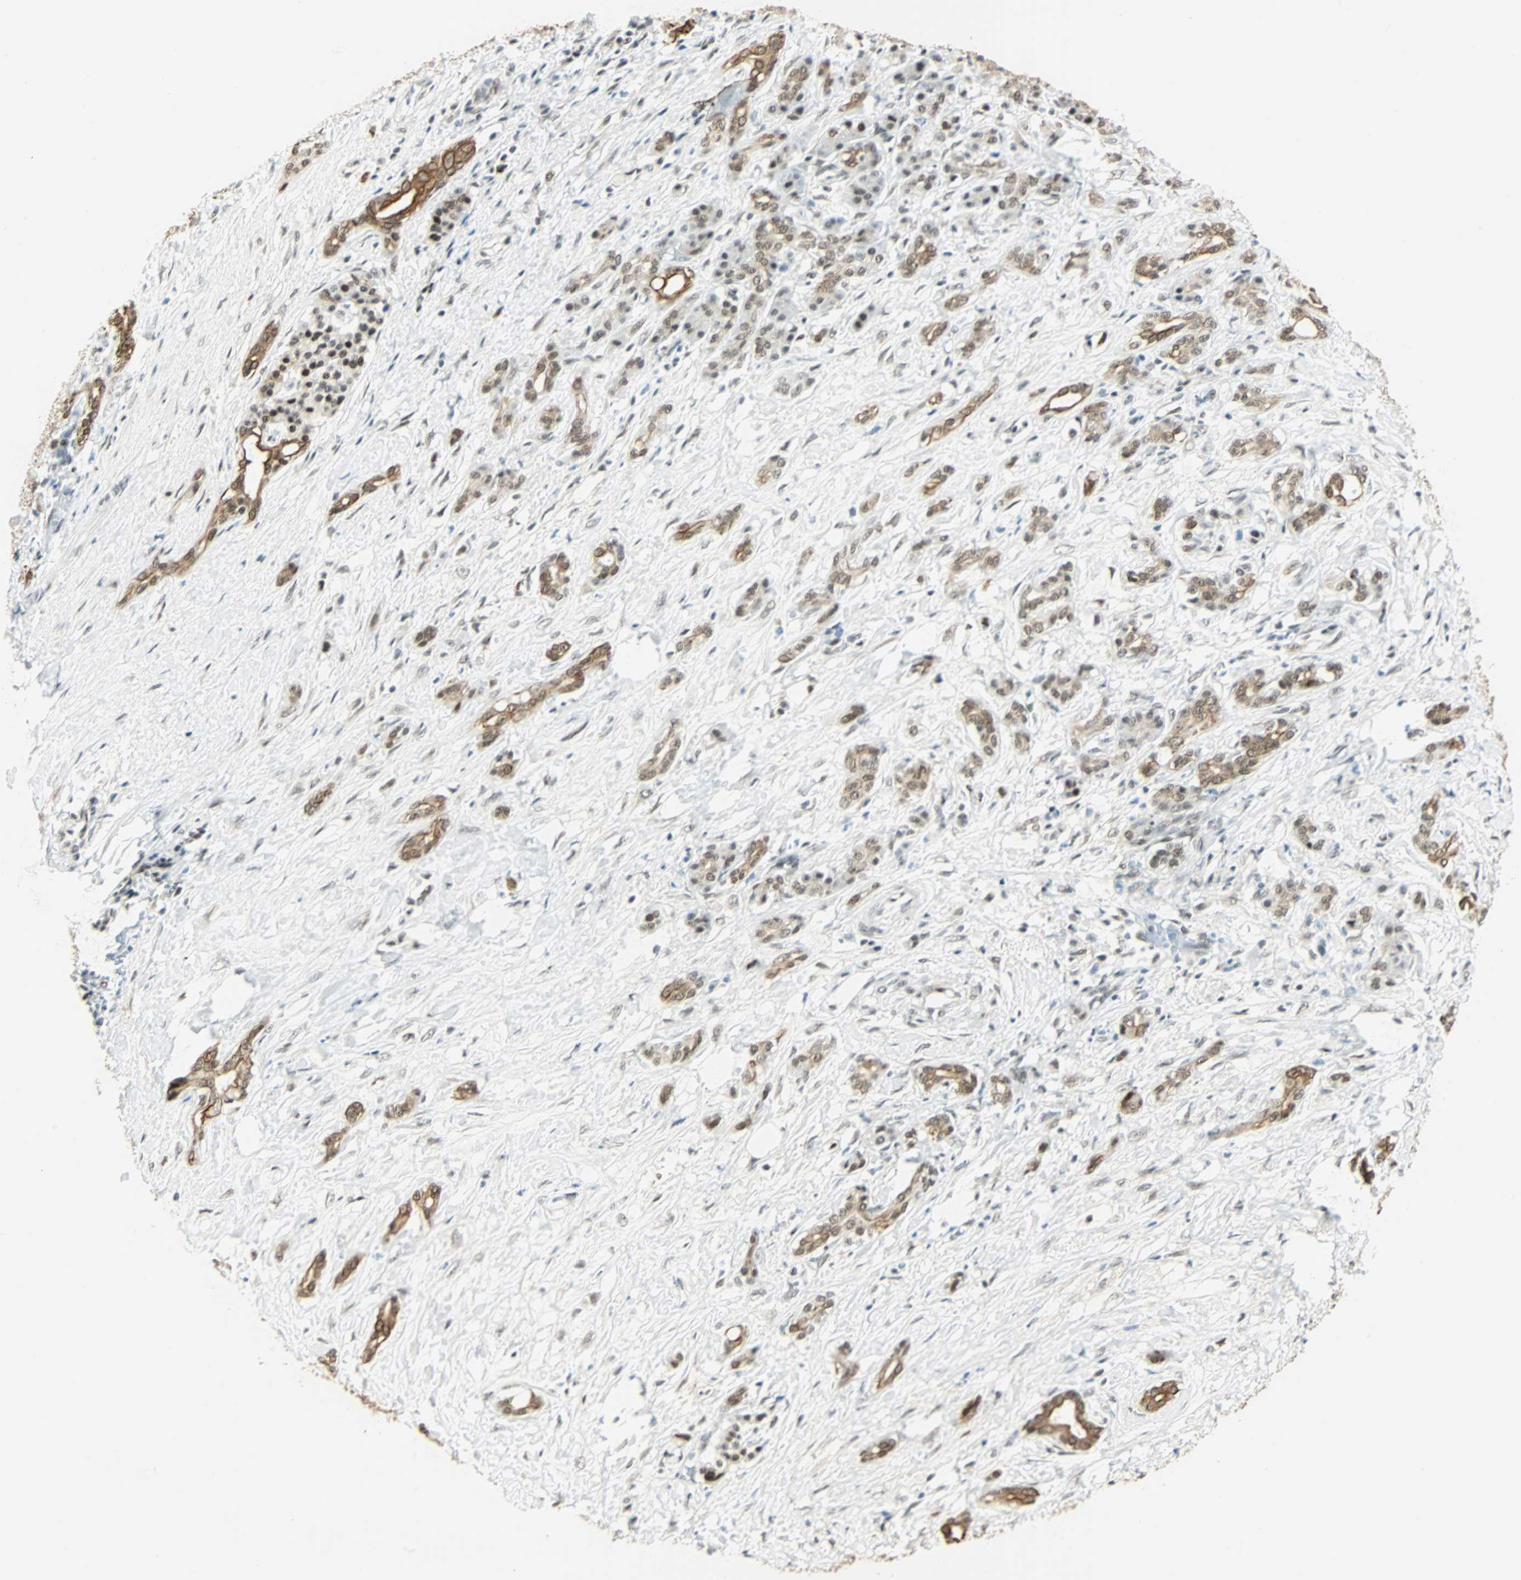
{"staining": {"intensity": "moderate", "quantity": ">75%", "location": "cytoplasmic/membranous,nuclear"}, "tissue": "pancreatic cancer", "cell_type": "Tumor cells", "image_type": "cancer", "snomed": [{"axis": "morphology", "description": "Adenocarcinoma, NOS"}, {"axis": "topography", "description": "Pancreas"}], "caption": "This micrograph reveals immunohistochemistry staining of pancreatic cancer, with medium moderate cytoplasmic/membranous and nuclear staining in approximately >75% of tumor cells.", "gene": "NELFE", "patient": {"sex": "male", "age": 41}}